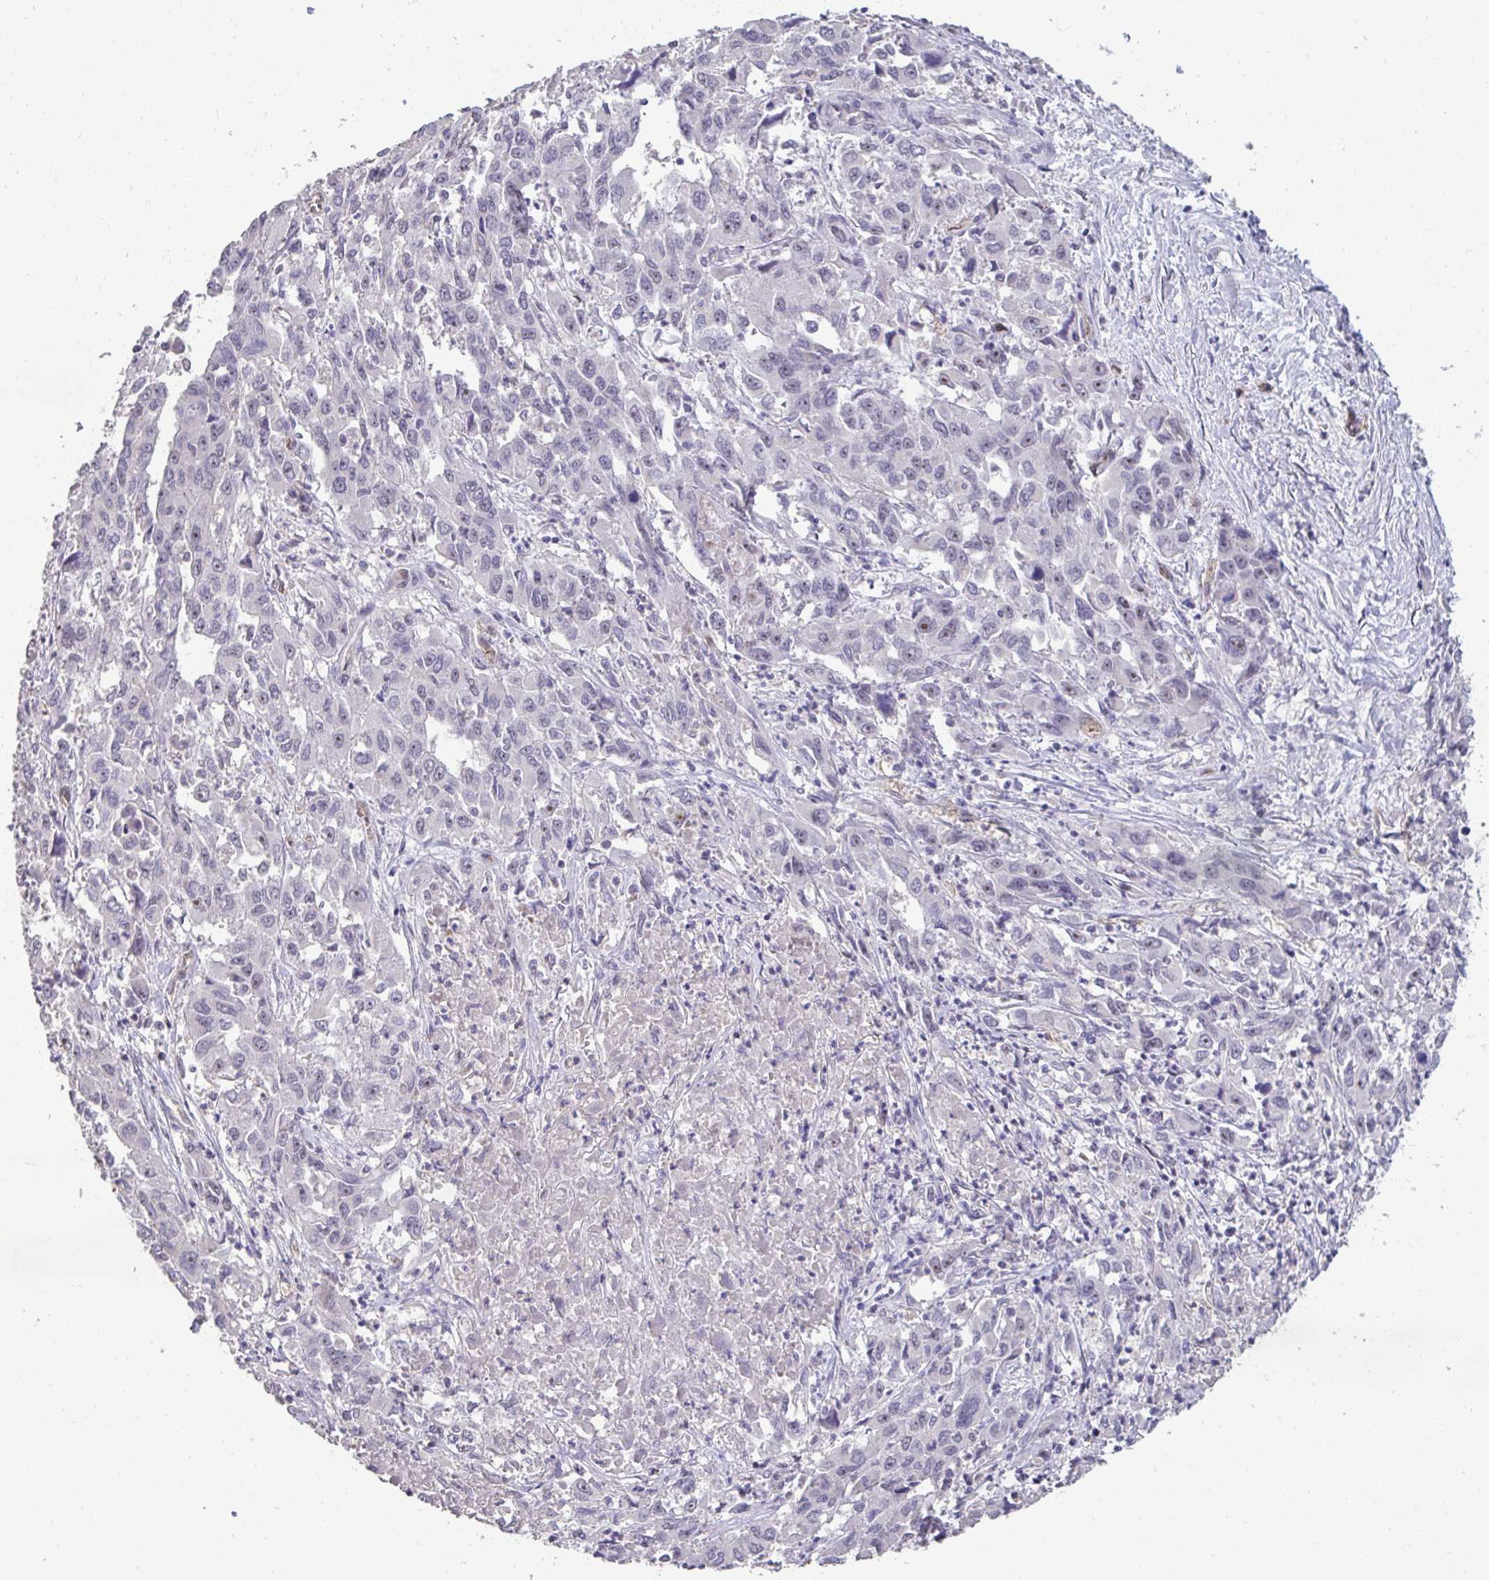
{"staining": {"intensity": "negative", "quantity": "none", "location": "none"}, "tissue": "liver cancer", "cell_type": "Tumor cells", "image_type": "cancer", "snomed": [{"axis": "morphology", "description": "Carcinoma, Hepatocellular, NOS"}, {"axis": "topography", "description": "Liver"}], "caption": "The image demonstrates no significant expression in tumor cells of liver cancer.", "gene": "SENP3", "patient": {"sex": "male", "age": 63}}